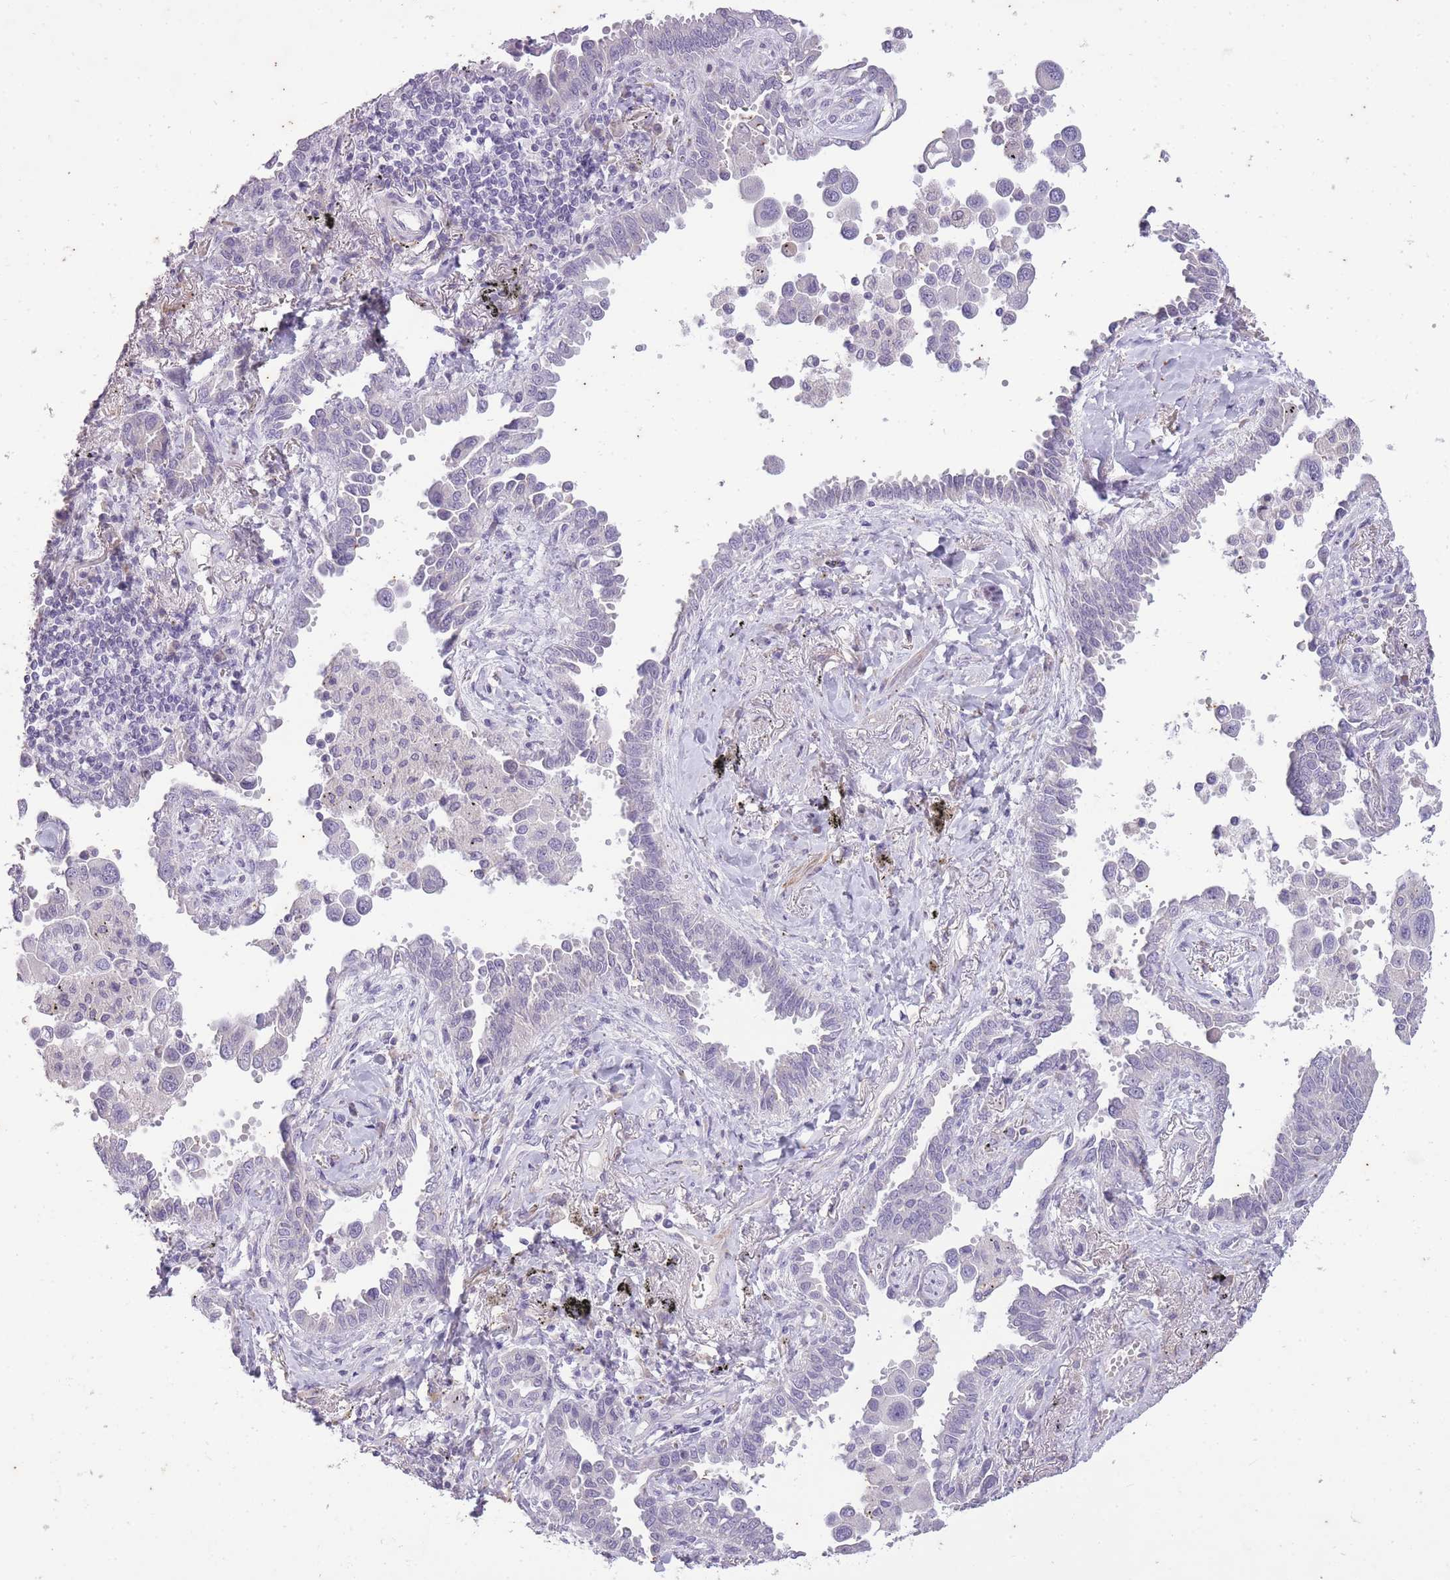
{"staining": {"intensity": "negative", "quantity": "none", "location": "none"}, "tissue": "lung cancer", "cell_type": "Tumor cells", "image_type": "cancer", "snomed": [{"axis": "morphology", "description": "Adenocarcinoma, NOS"}, {"axis": "topography", "description": "Lung"}], "caption": "A high-resolution photomicrograph shows immunohistochemistry staining of adenocarcinoma (lung), which exhibits no significant staining in tumor cells. (Brightfield microscopy of DAB (3,3'-diaminobenzidine) immunohistochemistry (IHC) at high magnification).", "gene": "CNTNAP3", "patient": {"sex": "male", "age": 67}}